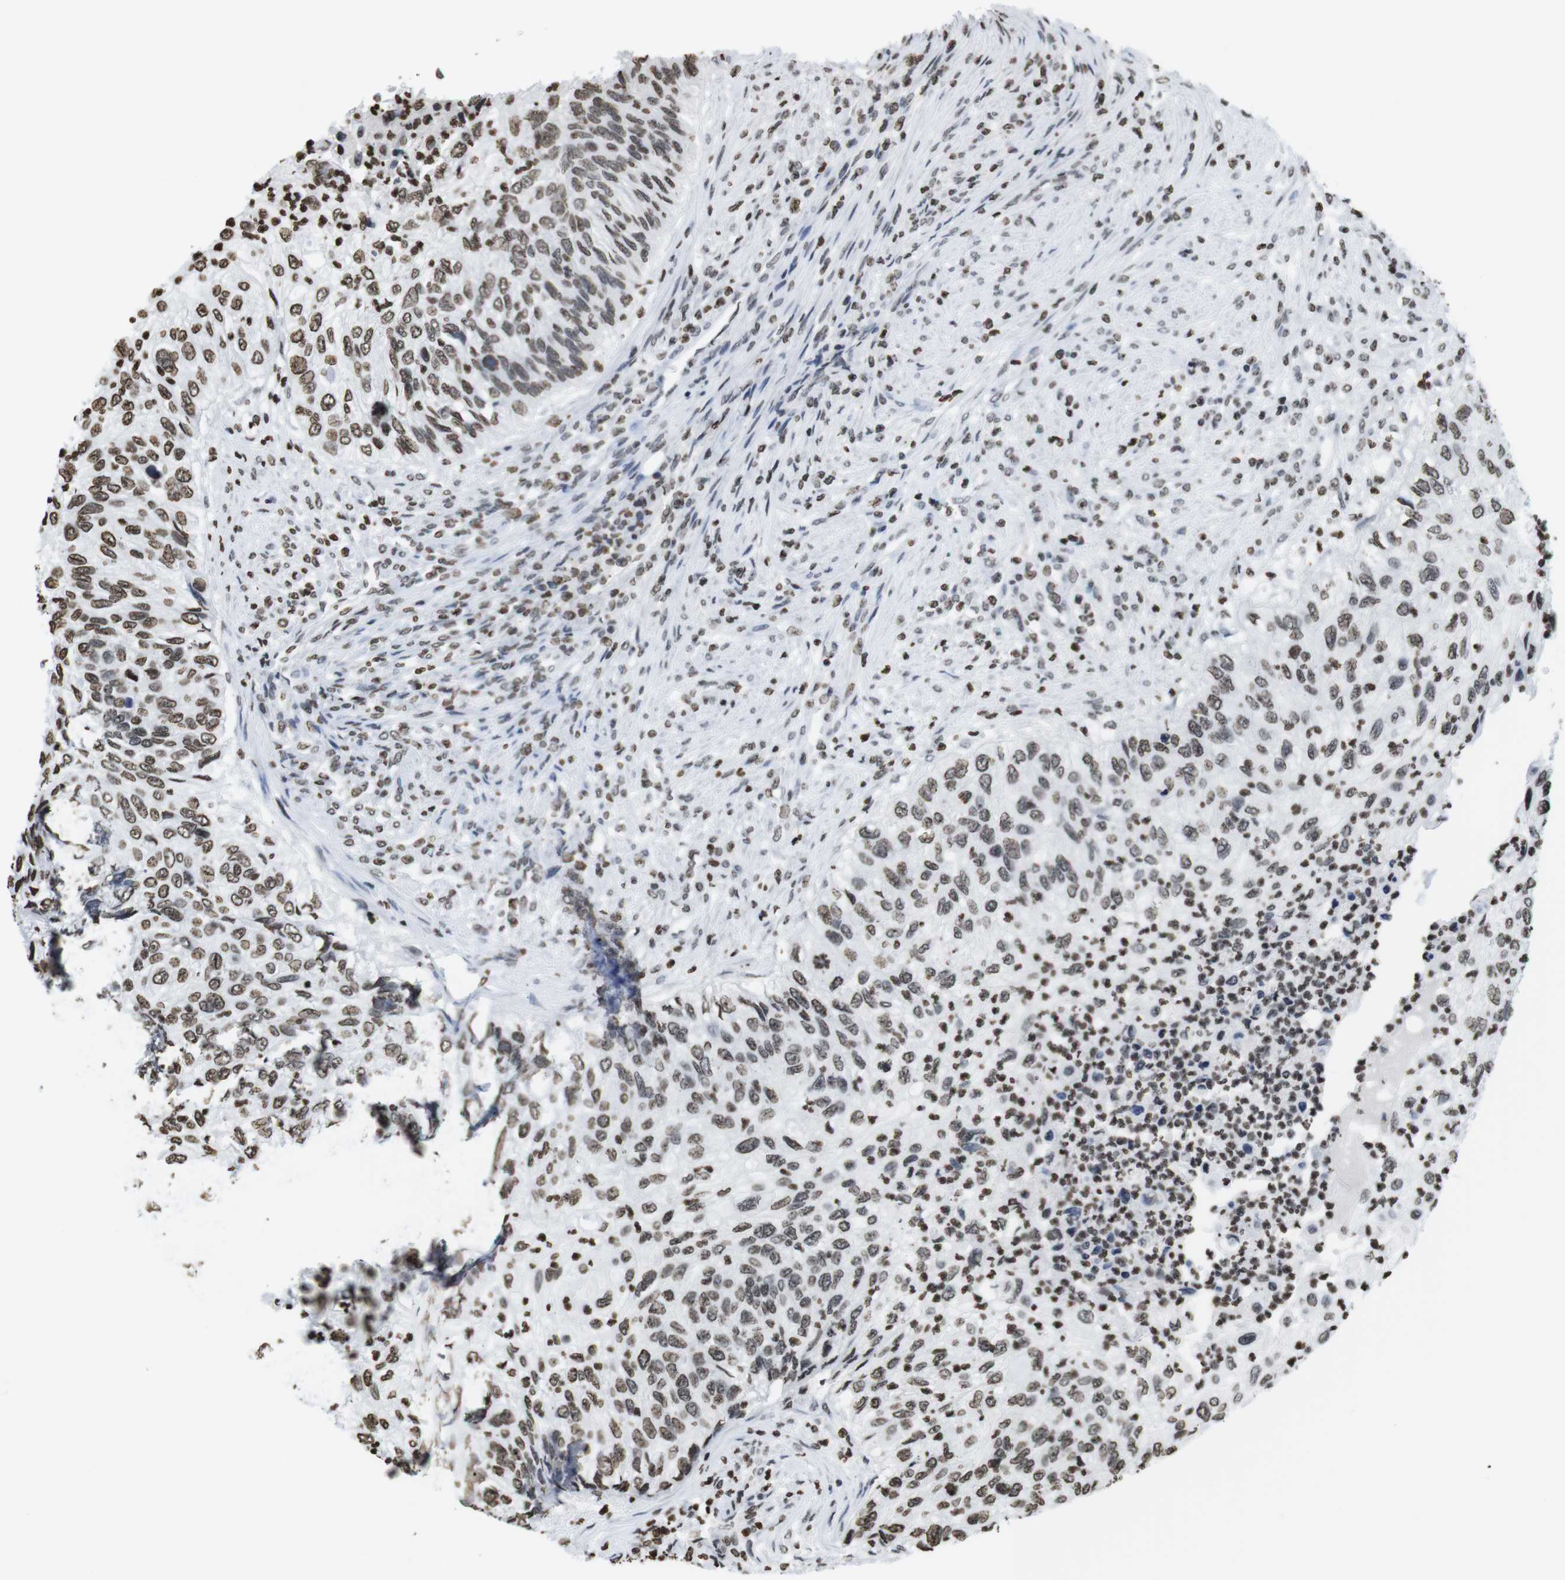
{"staining": {"intensity": "moderate", "quantity": ">75%", "location": "nuclear"}, "tissue": "urothelial cancer", "cell_type": "Tumor cells", "image_type": "cancer", "snomed": [{"axis": "morphology", "description": "Urothelial carcinoma, High grade"}, {"axis": "topography", "description": "Urinary bladder"}], "caption": "Human urothelial carcinoma (high-grade) stained for a protein (brown) displays moderate nuclear positive staining in about >75% of tumor cells.", "gene": "BSX", "patient": {"sex": "female", "age": 60}}